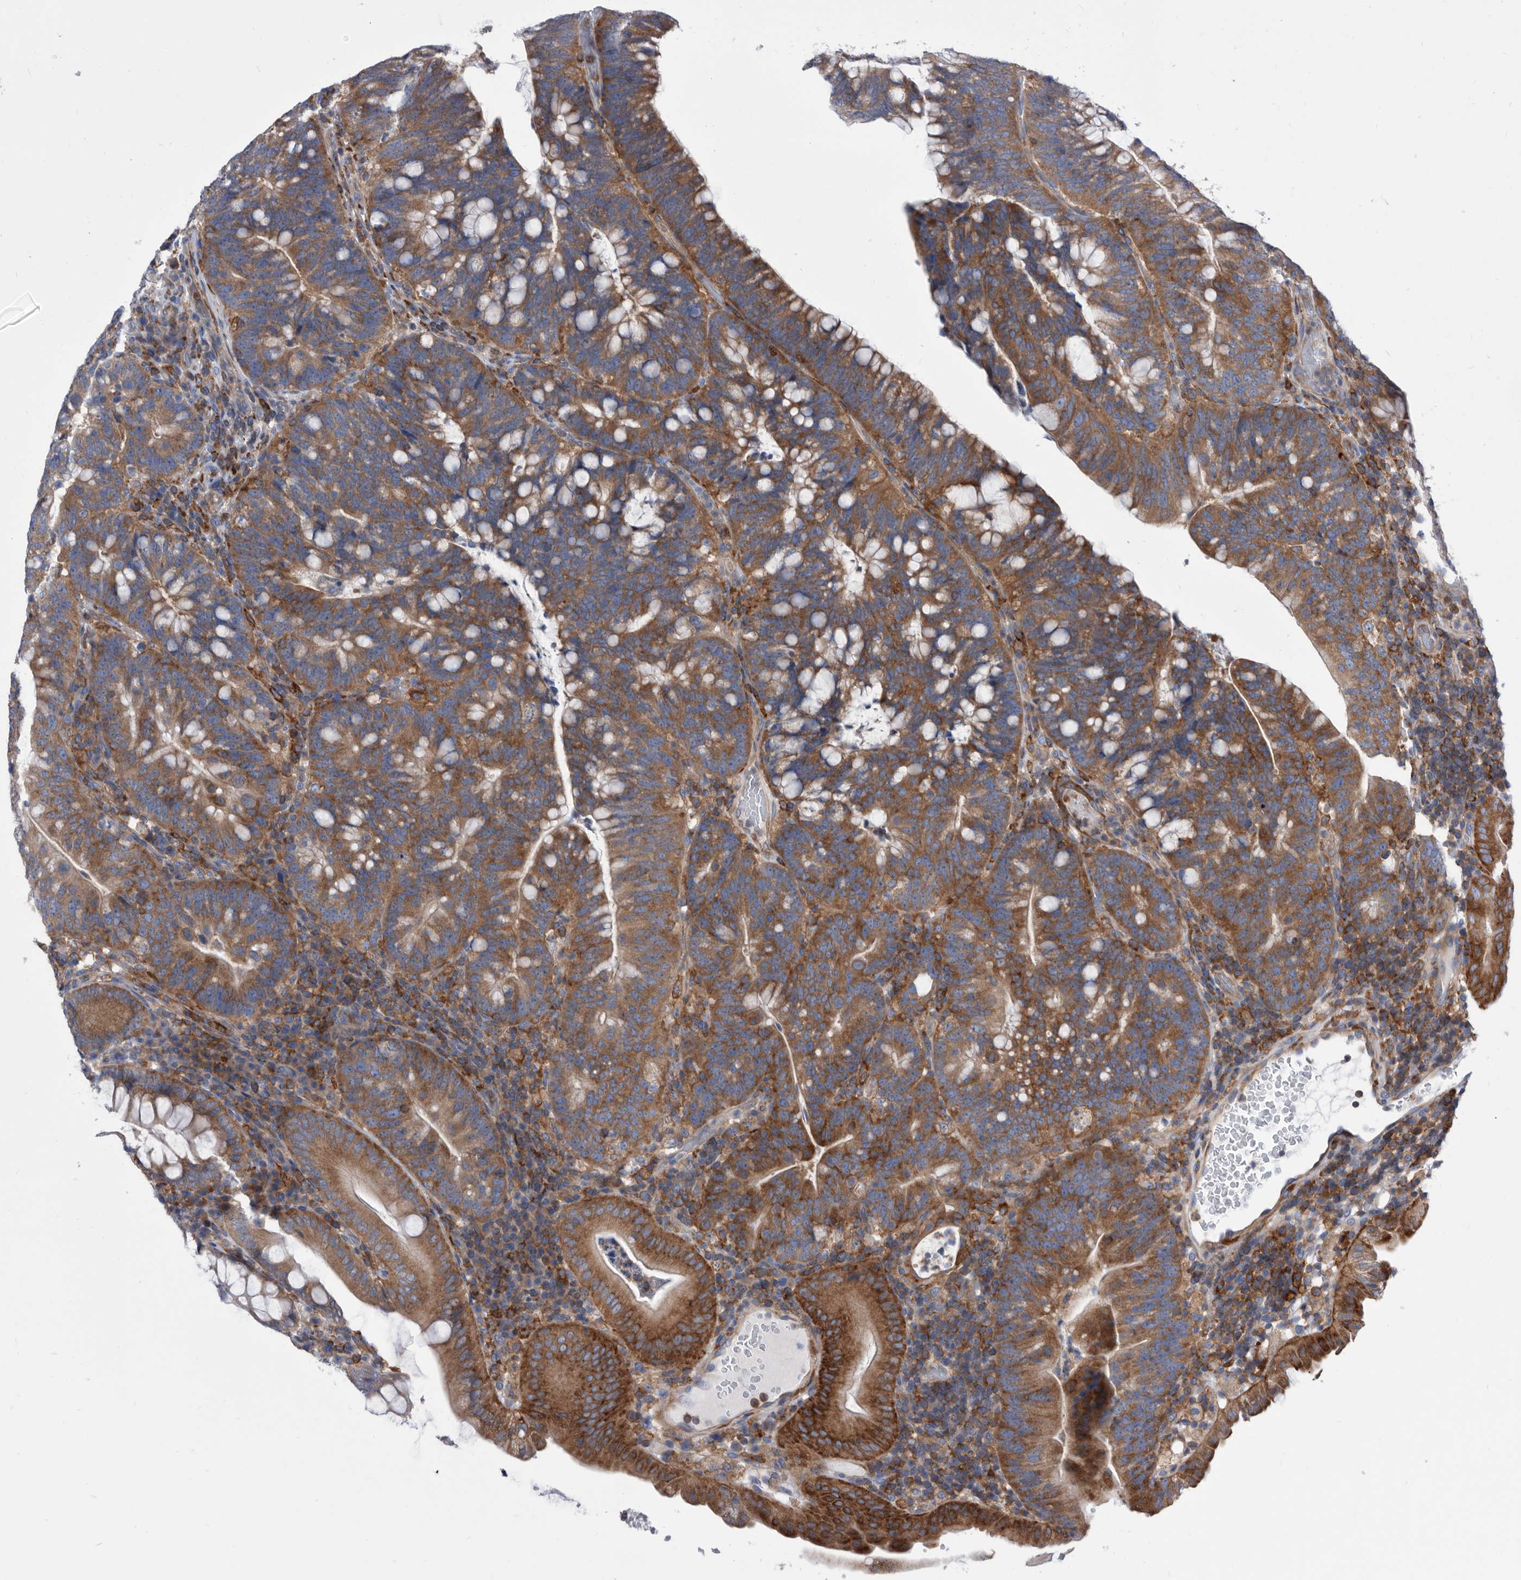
{"staining": {"intensity": "strong", "quantity": ">75%", "location": "cytoplasmic/membranous"}, "tissue": "colorectal cancer", "cell_type": "Tumor cells", "image_type": "cancer", "snomed": [{"axis": "morphology", "description": "Adenocarcinoma, NOS"}, {"axis": "topography", "description": "Colon"}], "caption": "High-magnification brightfield microscopy of adenocarcinoma (colorectal) stained with DAB (brown) and counterstained with hematoxylin (blue). tumor cells exhibit strong cytoplasmic/membranous expression is present in approximately>75% of cells. (DAB (3,3'-diaminobenzidine) IHC, brown staining for protein, blue staining for nuclei).", "gene": "SMG7", "patient": {"sex": "female", "age": 66}}